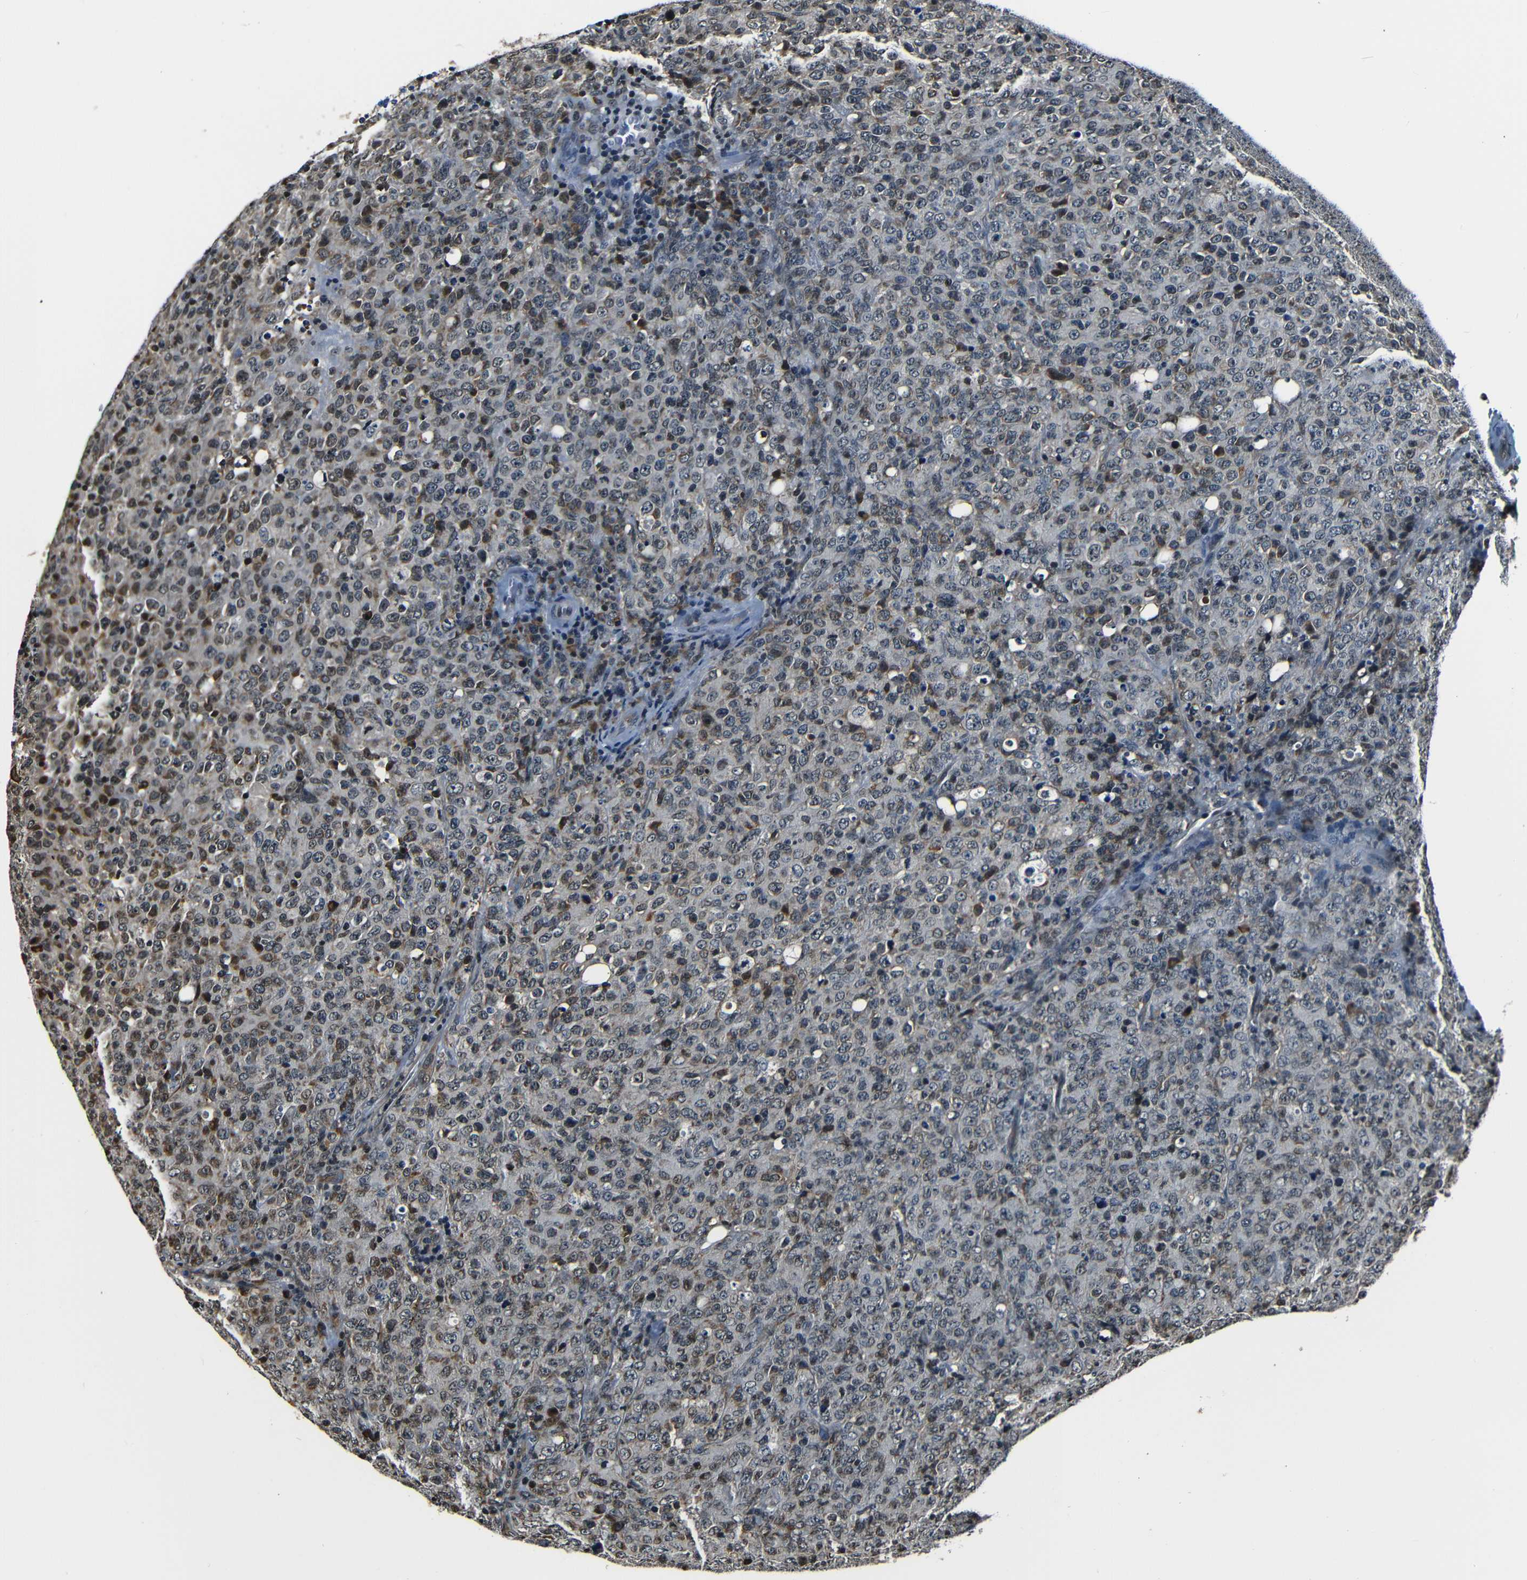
{"staining": {"intensity": "weak", "quantity": "<25%", "location": "cytoplasmic/membranous,nuclear"}, "tissue": "lymphoma", "cell_type": "Tumor cells", "image_type": "cancer", "snomed": [{"axis": "morphology", "description": "Malignant lymphoma, non-Hodgkin's type, High grade"}, {"axis": "topography", "description": "Tonsil"}], "caption": "DAB (3,3'-diaminobenzidine) immunohistochemical staining of high-grade malignant lymphoma, non-Hodgkin's type shows no significant positivity in tumor cells. (Stains: DAB immunohistochemistry with hematoxylin counter stain, Microscopy: brightfield microscopy at high magnification).", "gene": "NCBP3", "patient": {"sex": "female", "age": 36}}